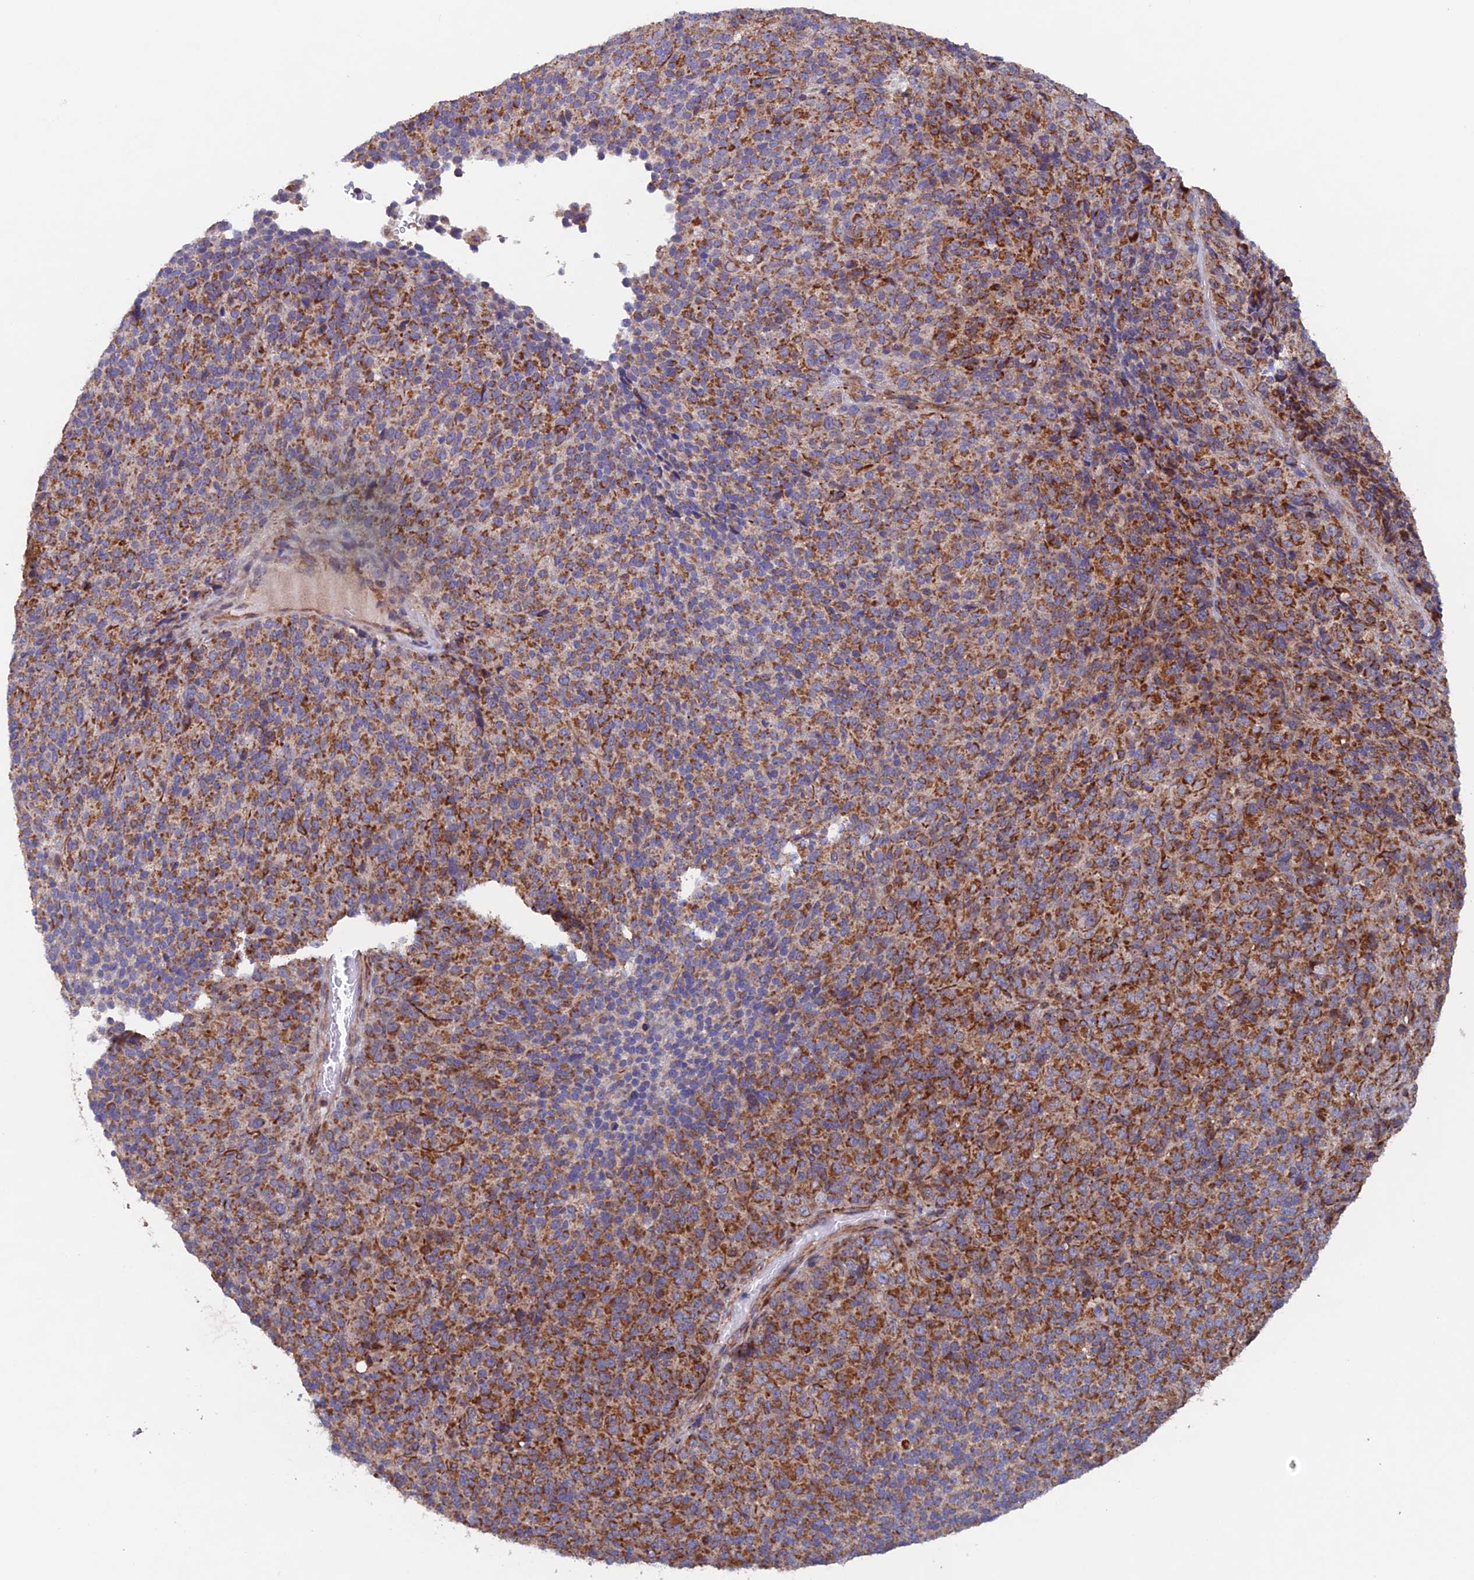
{"staining": {"intensity": "moderate", "quantity": ">75%", "location": "cytoplasmic/membranous"}, "tissue": "melanoma", "cell_type": "Tumor cells", "image_type": "cancer", "snomed": [{"axis": "morphology", "description": "Malignant melanoma, Metastatic site"}, {"axis": "topography", "description": "Brain"}], "caption": "Human melanoma stained with a protein marker exhibits moderate staining in tumor cells.", "gene": "MRPL1", "patient": {"sex": "female", "age": 56}}